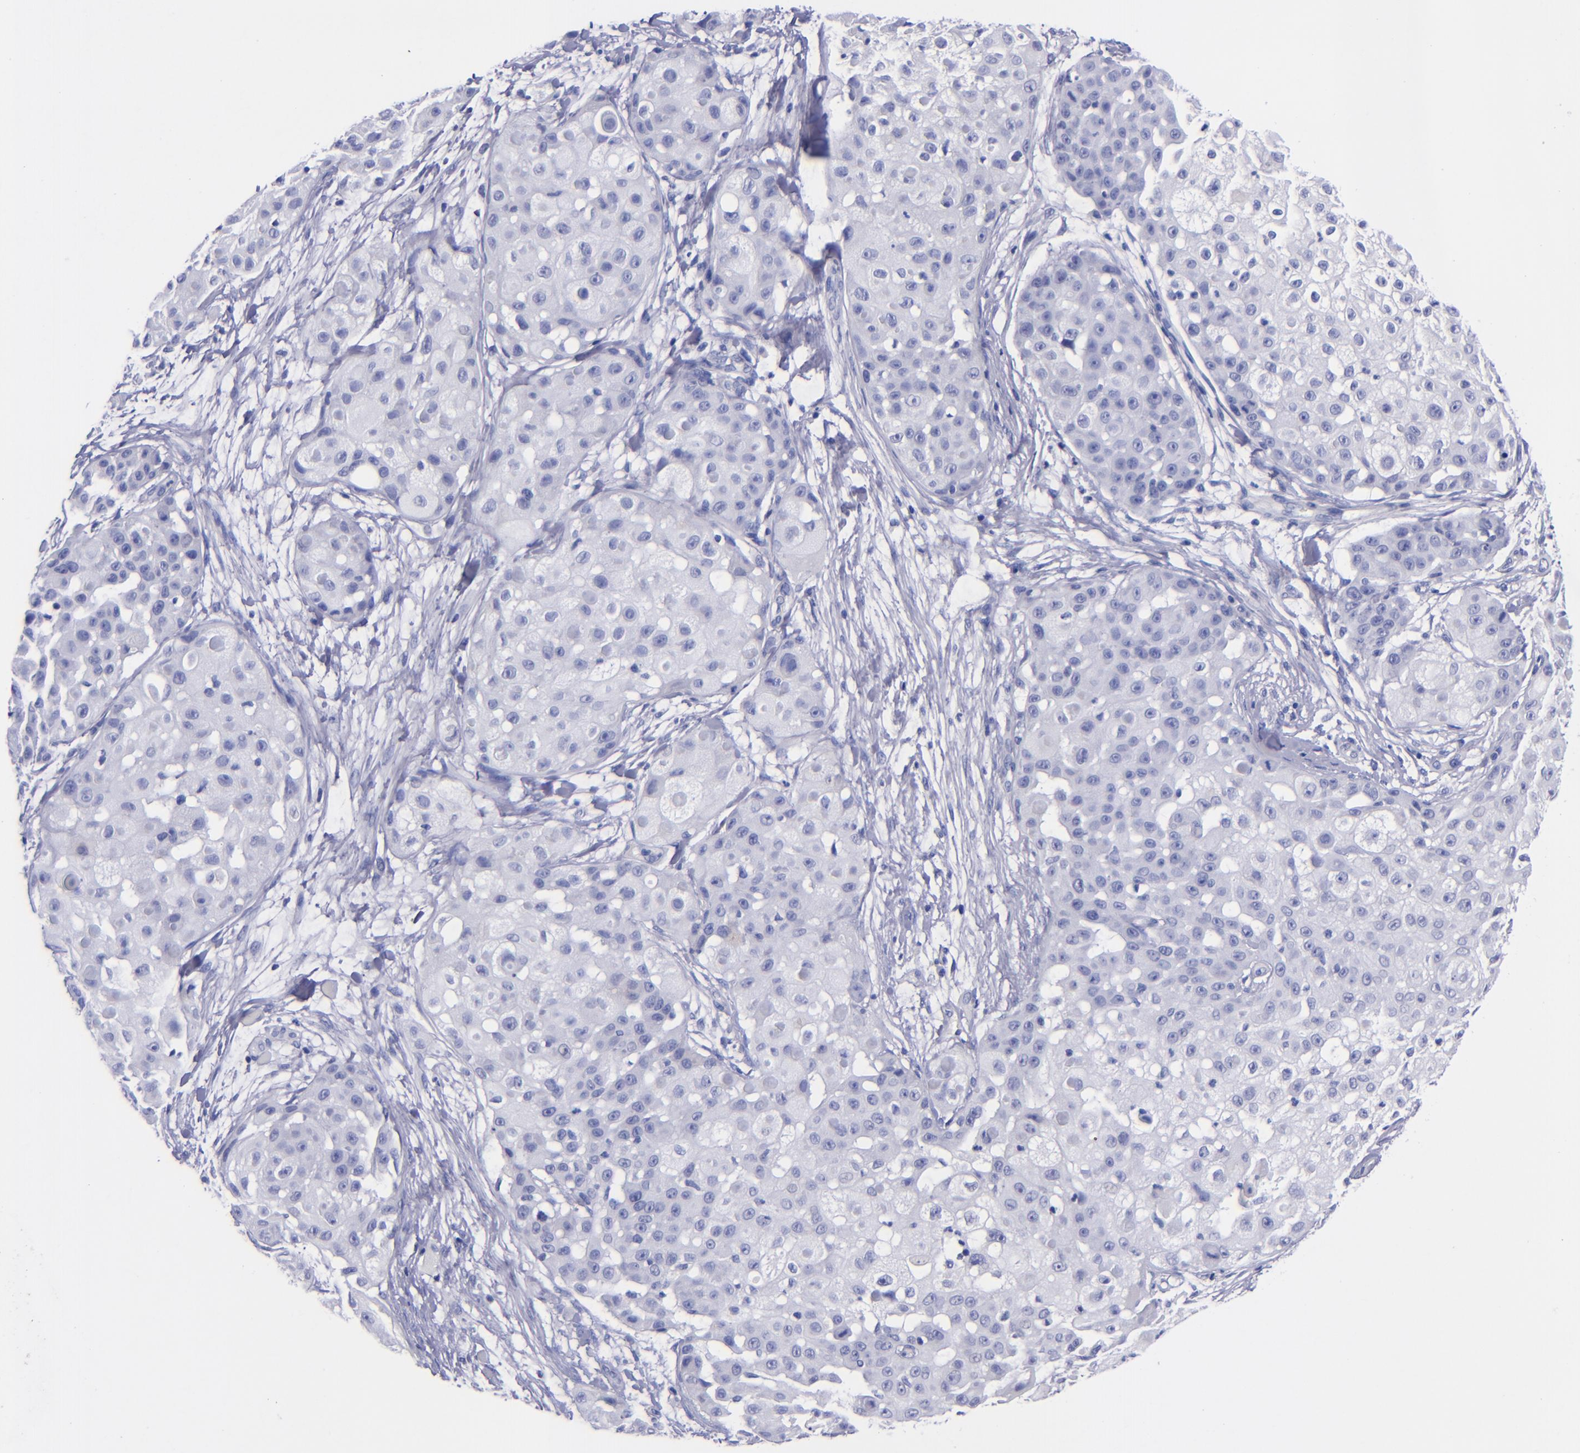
{"staining": {"intensity": "negative", "quantity": "none", "location": "none"}, "tissue": "skin cancer", "cell_type": "Tumor cells", "image_type": "cancer", "snomed": [{"axis": "morphology", "description": "Squamous cell carcinoma, NOS"}, {"axis": "topography", "description": "Skin"}], "caption": "Photomicrograph shows no protein positivity in tumor cells of skin cancer (squamous cell carcinoma) tissue.", "gene": "SV2A", "patient": {"sex": "female", "age": 57}}